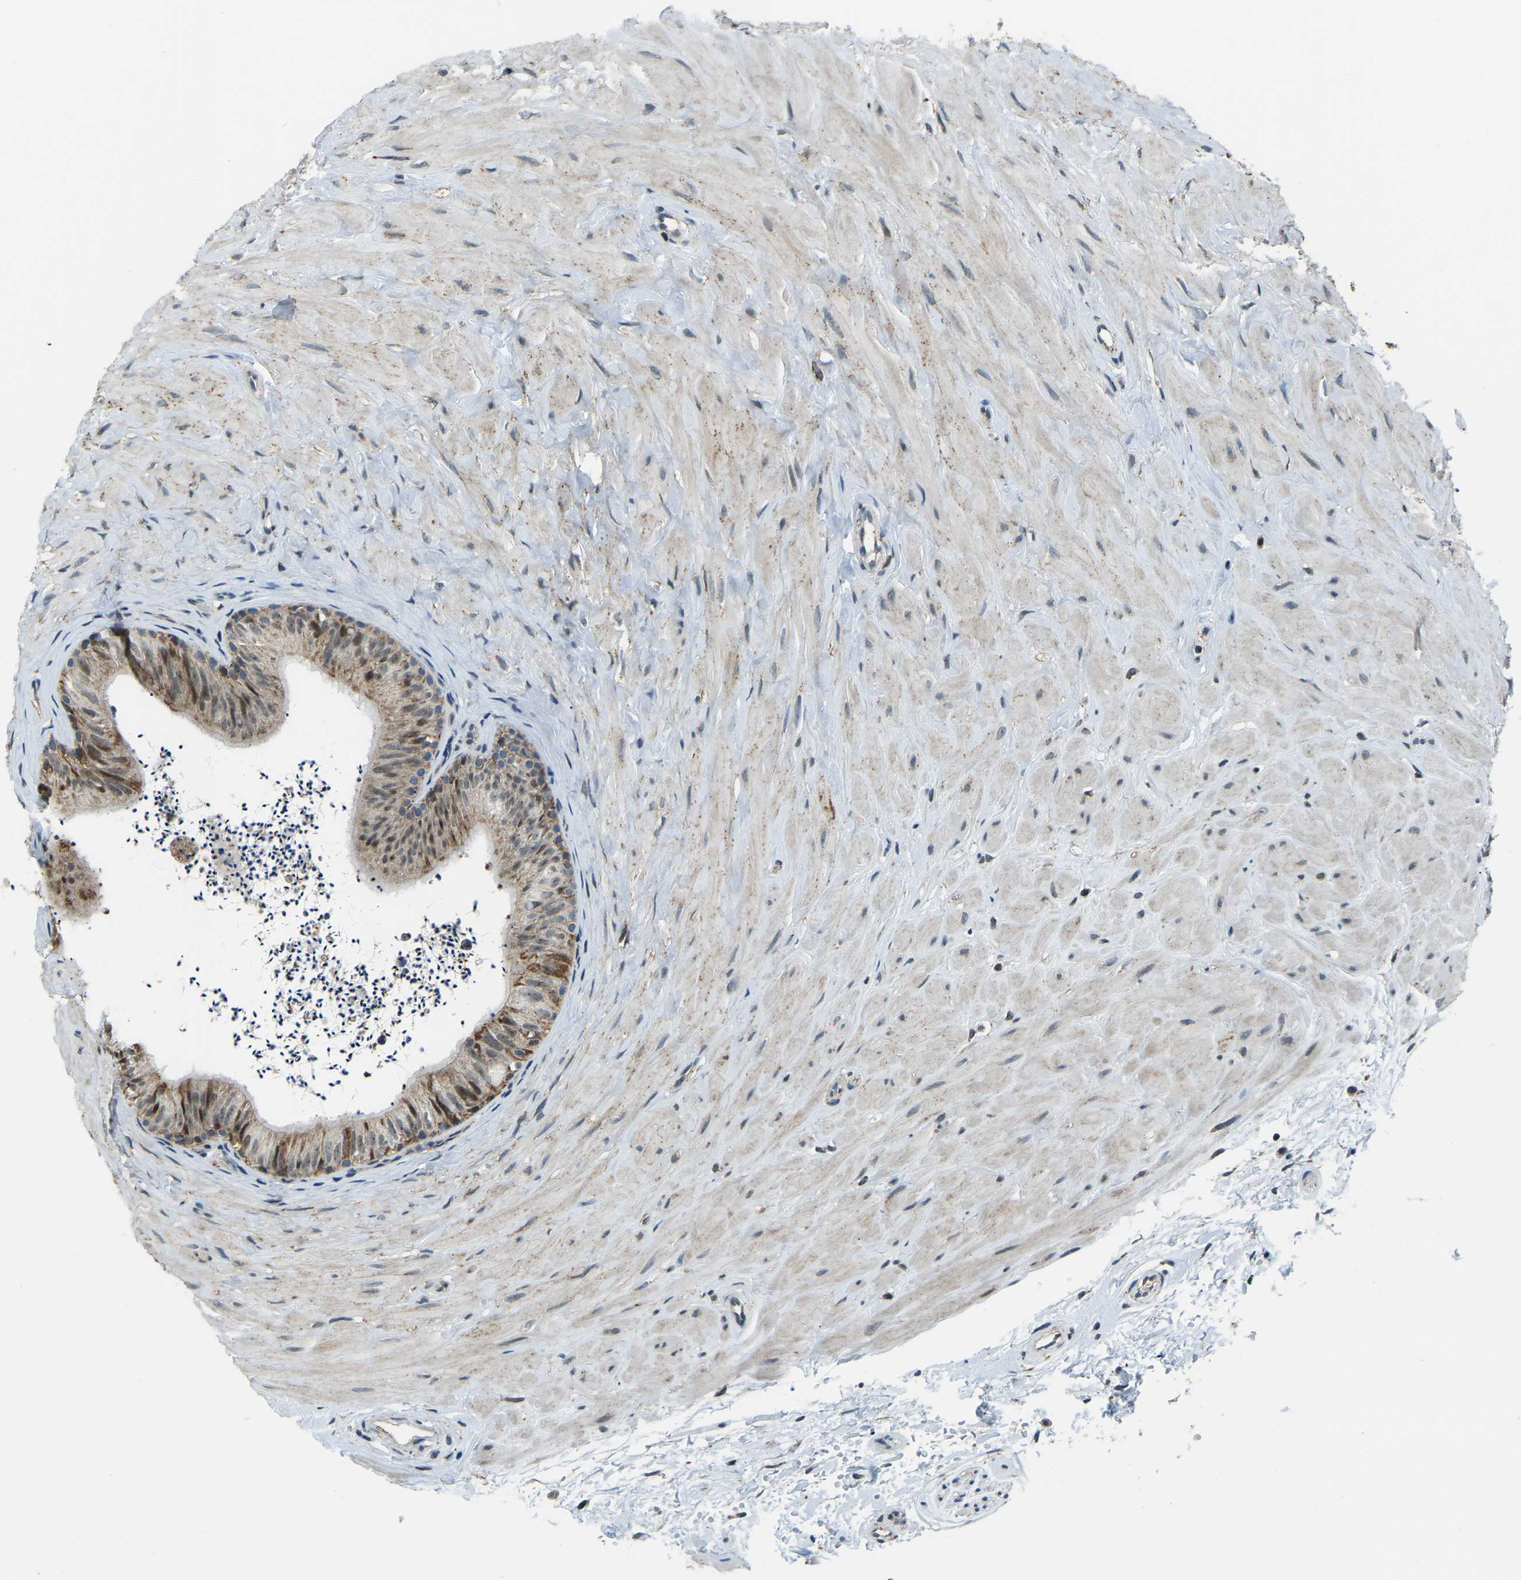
{"staining": {"intensity": "moderate", "quantity": ">75%", "location": "cytoplasmic/membranous"}, "tissue": "epididymis", "cell_type": "Glandular cells", "image_type": "normal", "snomed": [{"axis": "morphology", "description": "Normal tissue, NOS"}, {"axis": "topography", "description": "Epididymis"}], "caption": "Epididymis was stained to show a protein in brown. There is medium levels of moderate cytoplasmic/membranous expression in about >75% of glandular cells. The protein of interest is stained brown, and the nuclei are stained in blue (DAB IHC with brightfield microscopy, high magnification).", "gene": "RBM33", "patient": {"sex": "male", "age": 56}}